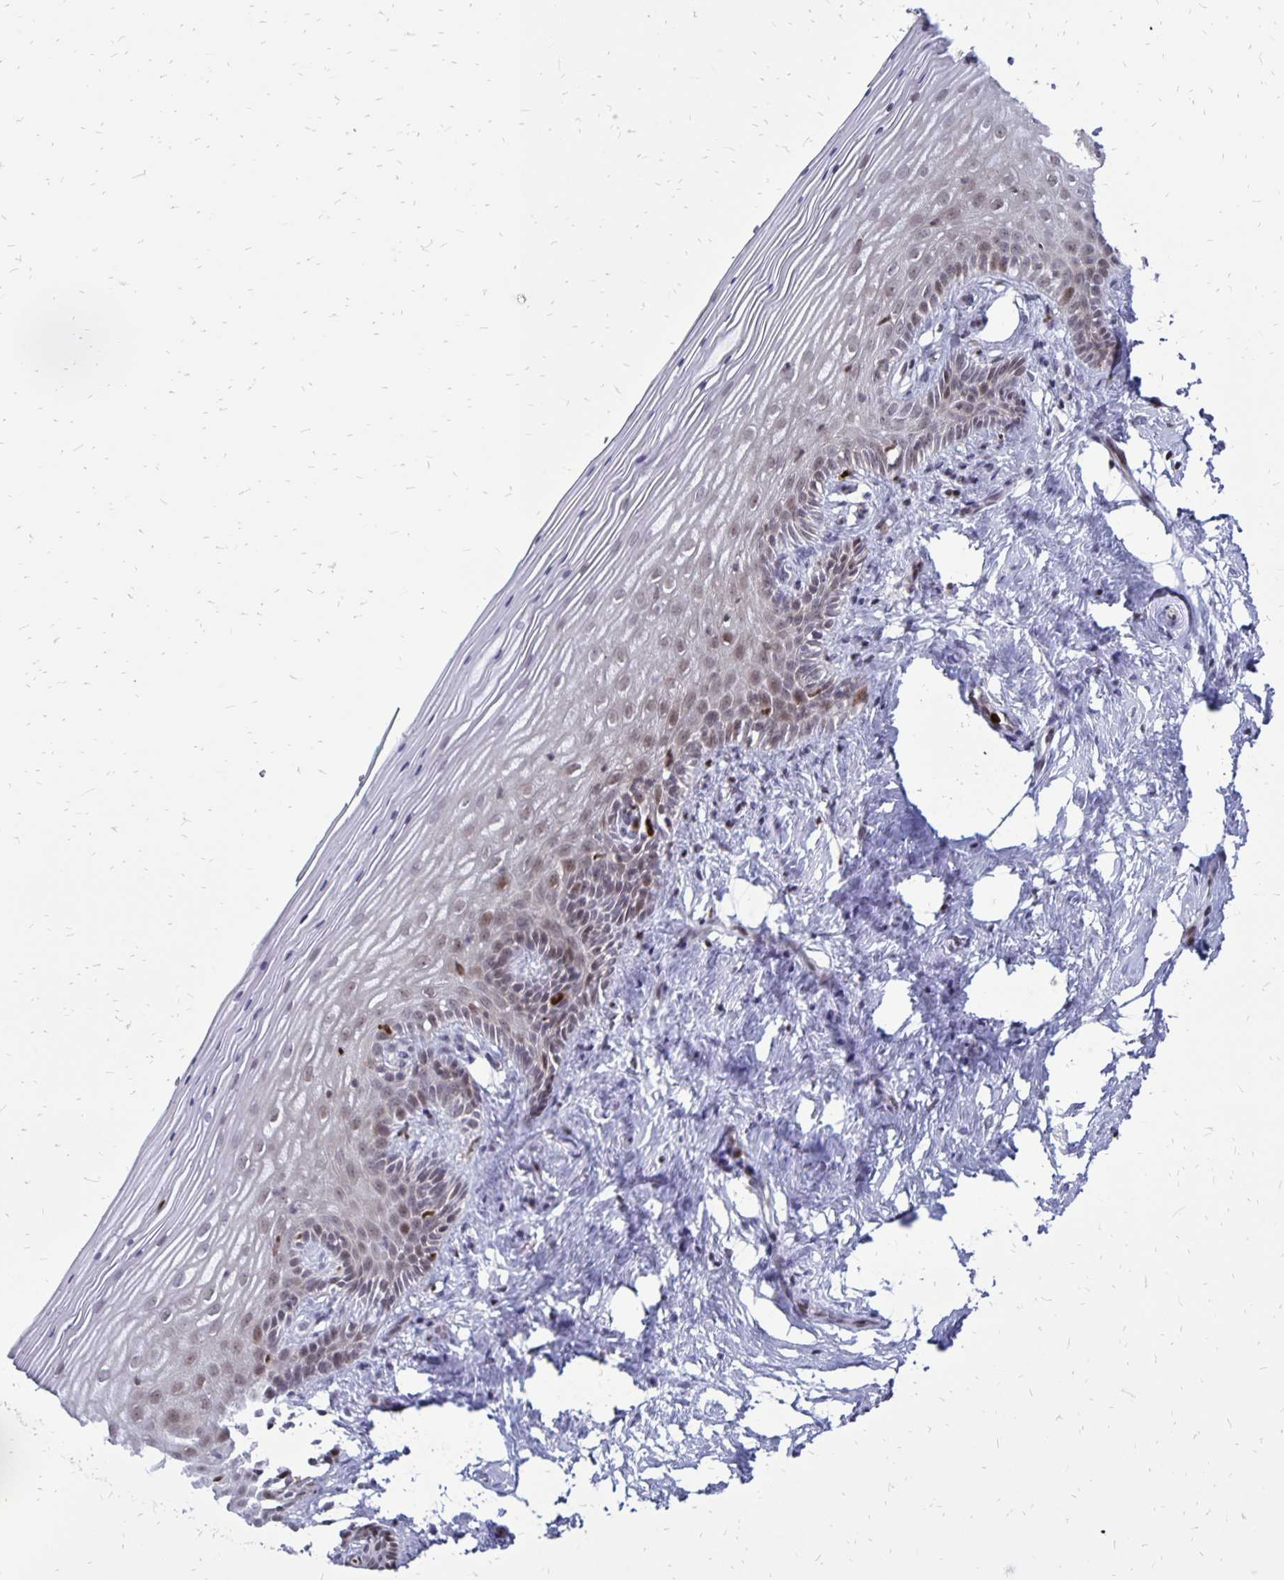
{"staining": {"intensity": "weak", "quantity": "25%-75%", "location": "nuclear"}, "tissue": "vagina", "cell_type": "Squamous epithelial cells", "image_type": "normal", "snomed": [{"axis": "morphology", "description": "Normal tissue, NOS"}, {"axis": "topography", "description": "Vagina"}], "caption": "Immunohistochemical staining of benign vagina displays weak nuclear protein positivity in approximately 25%-75% of squamous epithelial cells. The staining was performed using DAB (3,3'-diaminobenzidine), with brown indicating positive protein expression. Nuclei are stained blue with hematoxylin.", "gene": "DCK", "patient": {"sex": "female", "age": 45}}